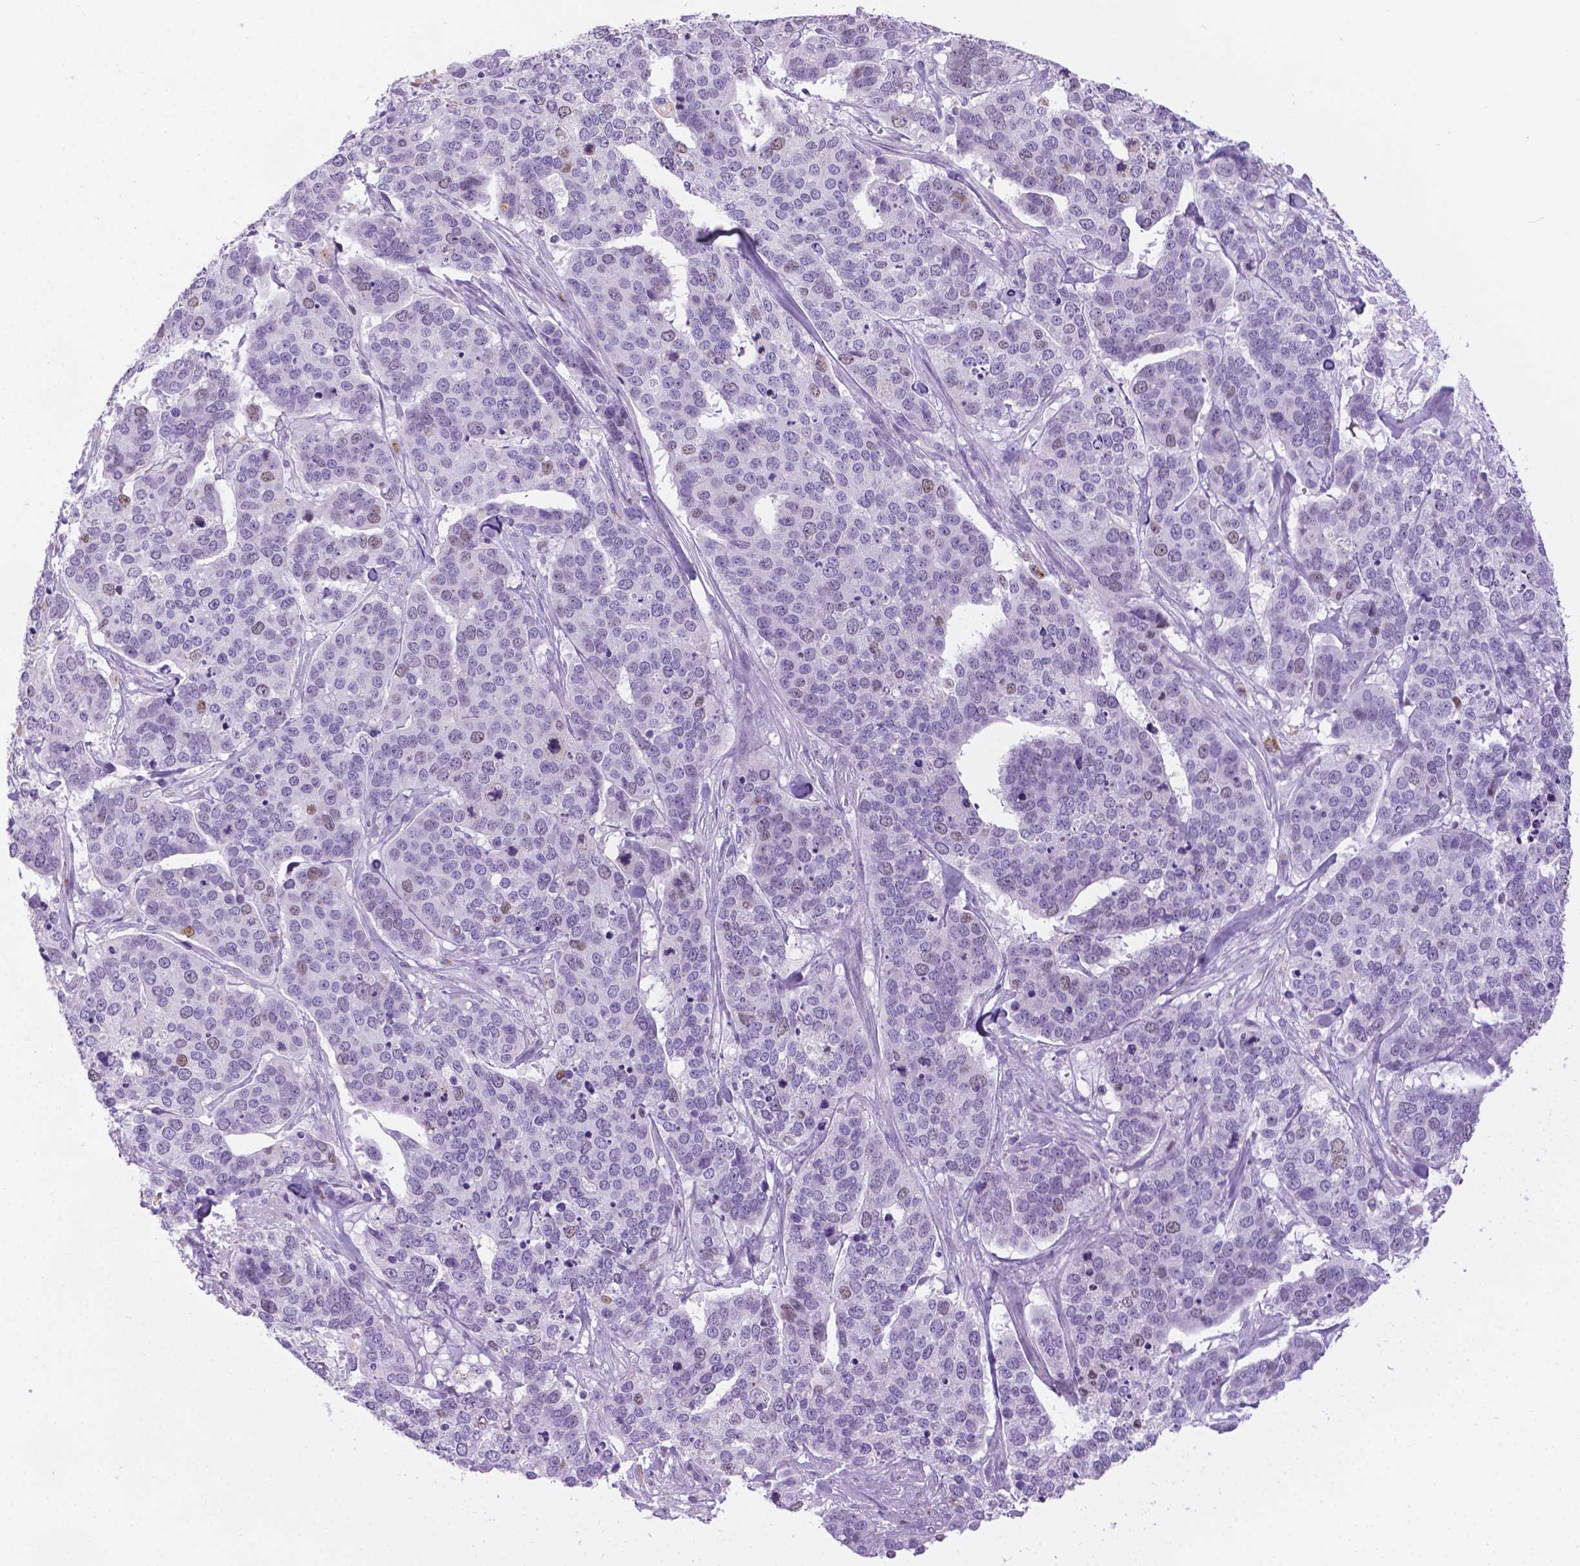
{"staining": {"intensity": "negative", "quantity": "none", "location": "none"}, "tissue": "ovarian cancer", "cell_type": "Tumor cells", "image_type": "cancer", "snomed": [{"axis": "morphology", "description": "Carcinoma, endometroid"}, {"axis": "topography", "description": "Ovary"}], "caption": "Immunohistochemistry (IHC) histopathology image of neoplastic tissue: human ovarian endometroid carcinoma stained with DAB demonstrates no significant protein expression in tumor cells.", "gene": "SPAG6", "patient": {"sex": "female", "age": 65}}